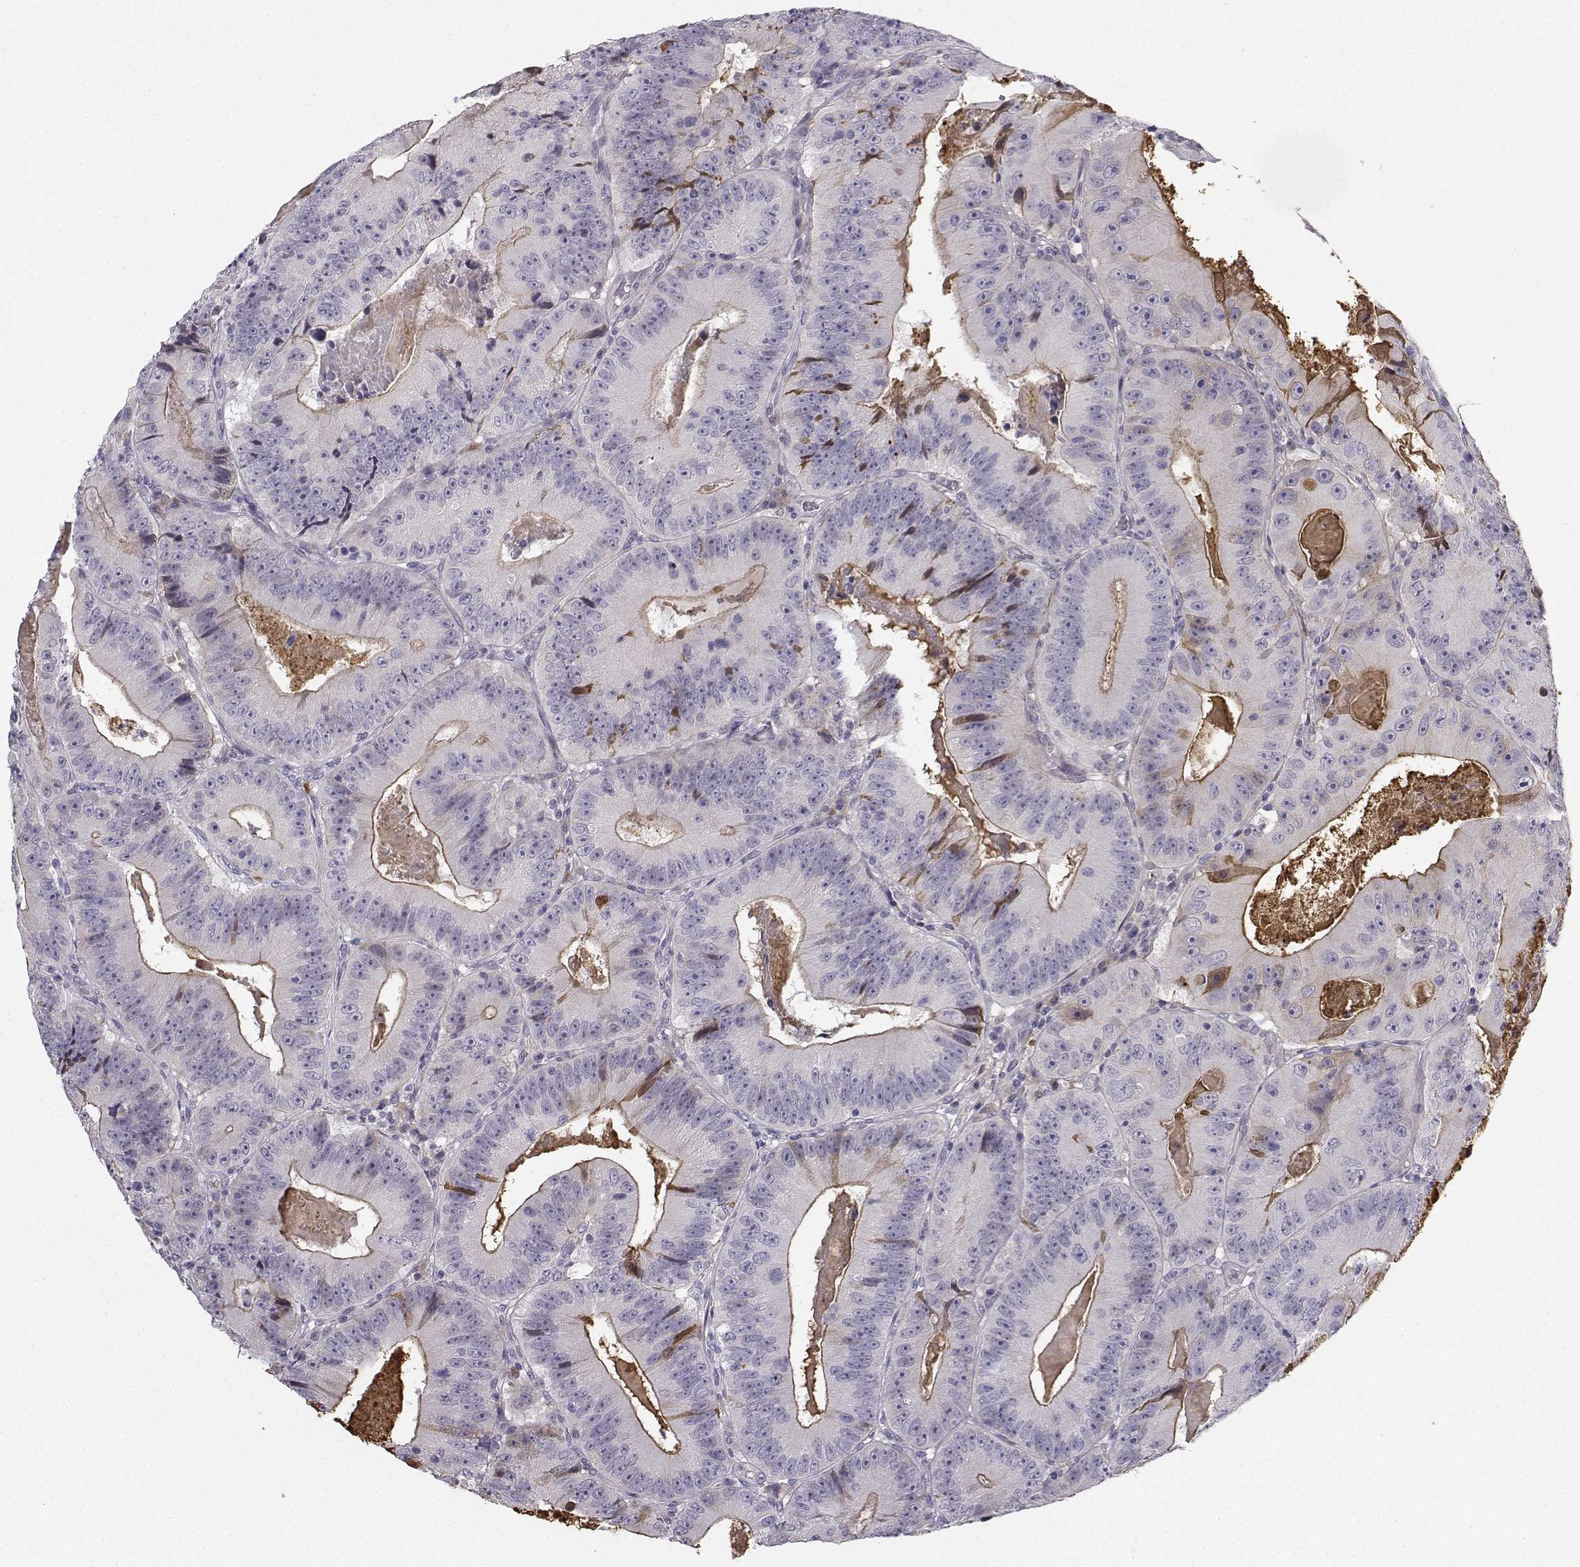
{"staining": {"intensity": "negative", "quantity": "none", "location": "none"}, "tissue": "colorectal cancer", "cell_type": "Tumor cells", "image_type": "cancer", "snomed": [{"axis": "morphology", "description": "Adenocarcinoma, NOS"}, {"axis": "topography", "description": "Colon"}], "caption": "An immunohistochemistry (IHC) histopathology image of colorectal cancer is shown. There is no staining in tumor cells of colorectal cancer.", "gene": "CALY", "patient": {"sex": "female", "age": 86}}